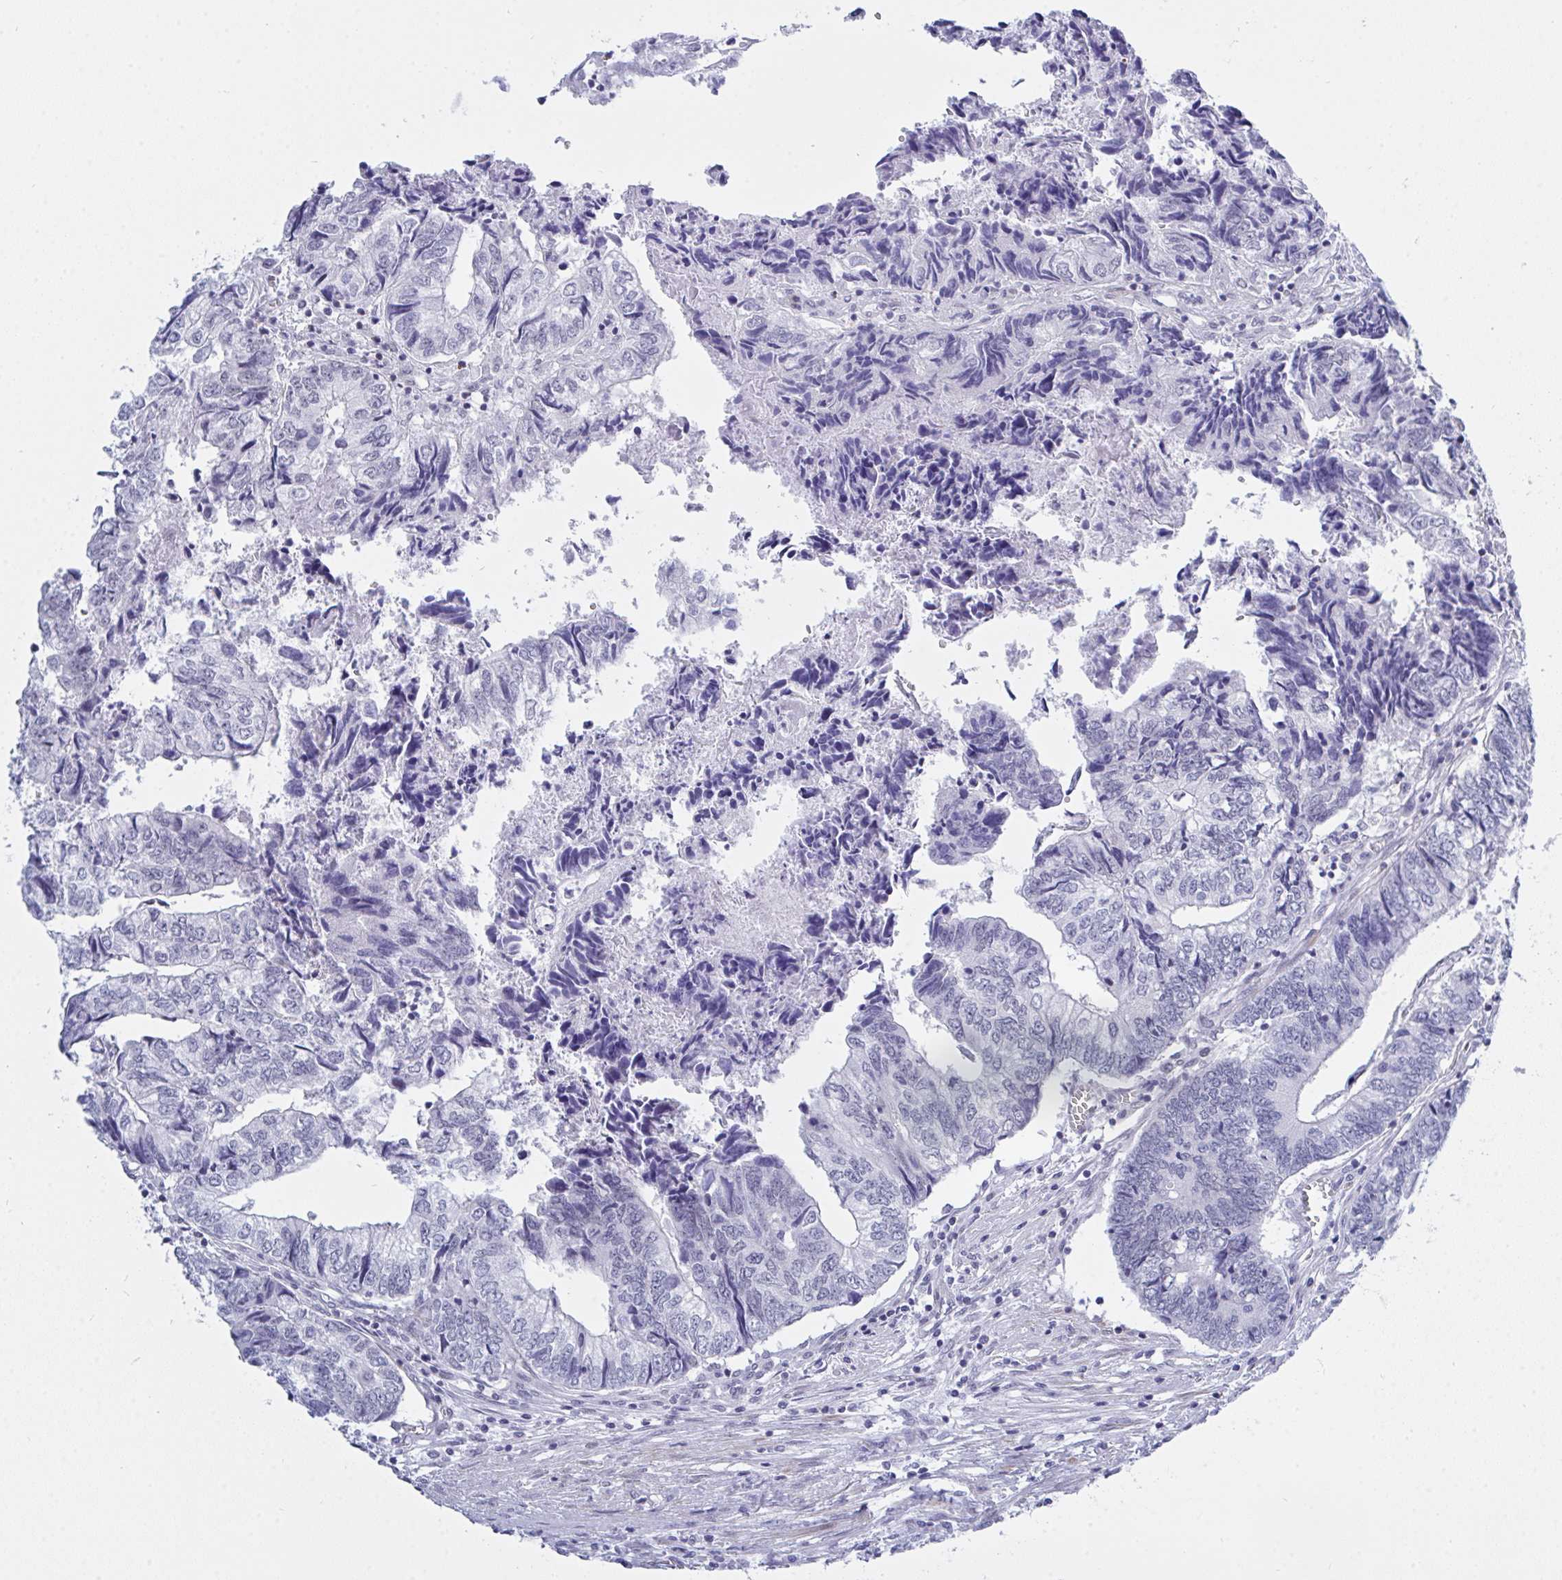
{"staining": {"intensity": "negative", "quantity": "none", "location": "none"}, "tissue": "colorectal cancer", "cell_type": "Tumor cells", "image_type": "cancer", "snomed": [{"axis": "morphology", "description": "Adenocarcinoma, NOS"}, {"axis": "topography", "description": "Colon"}], "caption": "Histopathology image shows no protein expression in tumor cells of colorectal cancer (adenocarcinoma) tissue.", "gene": "FBXL22", "patient": {"sex": "male", "age": 86}}